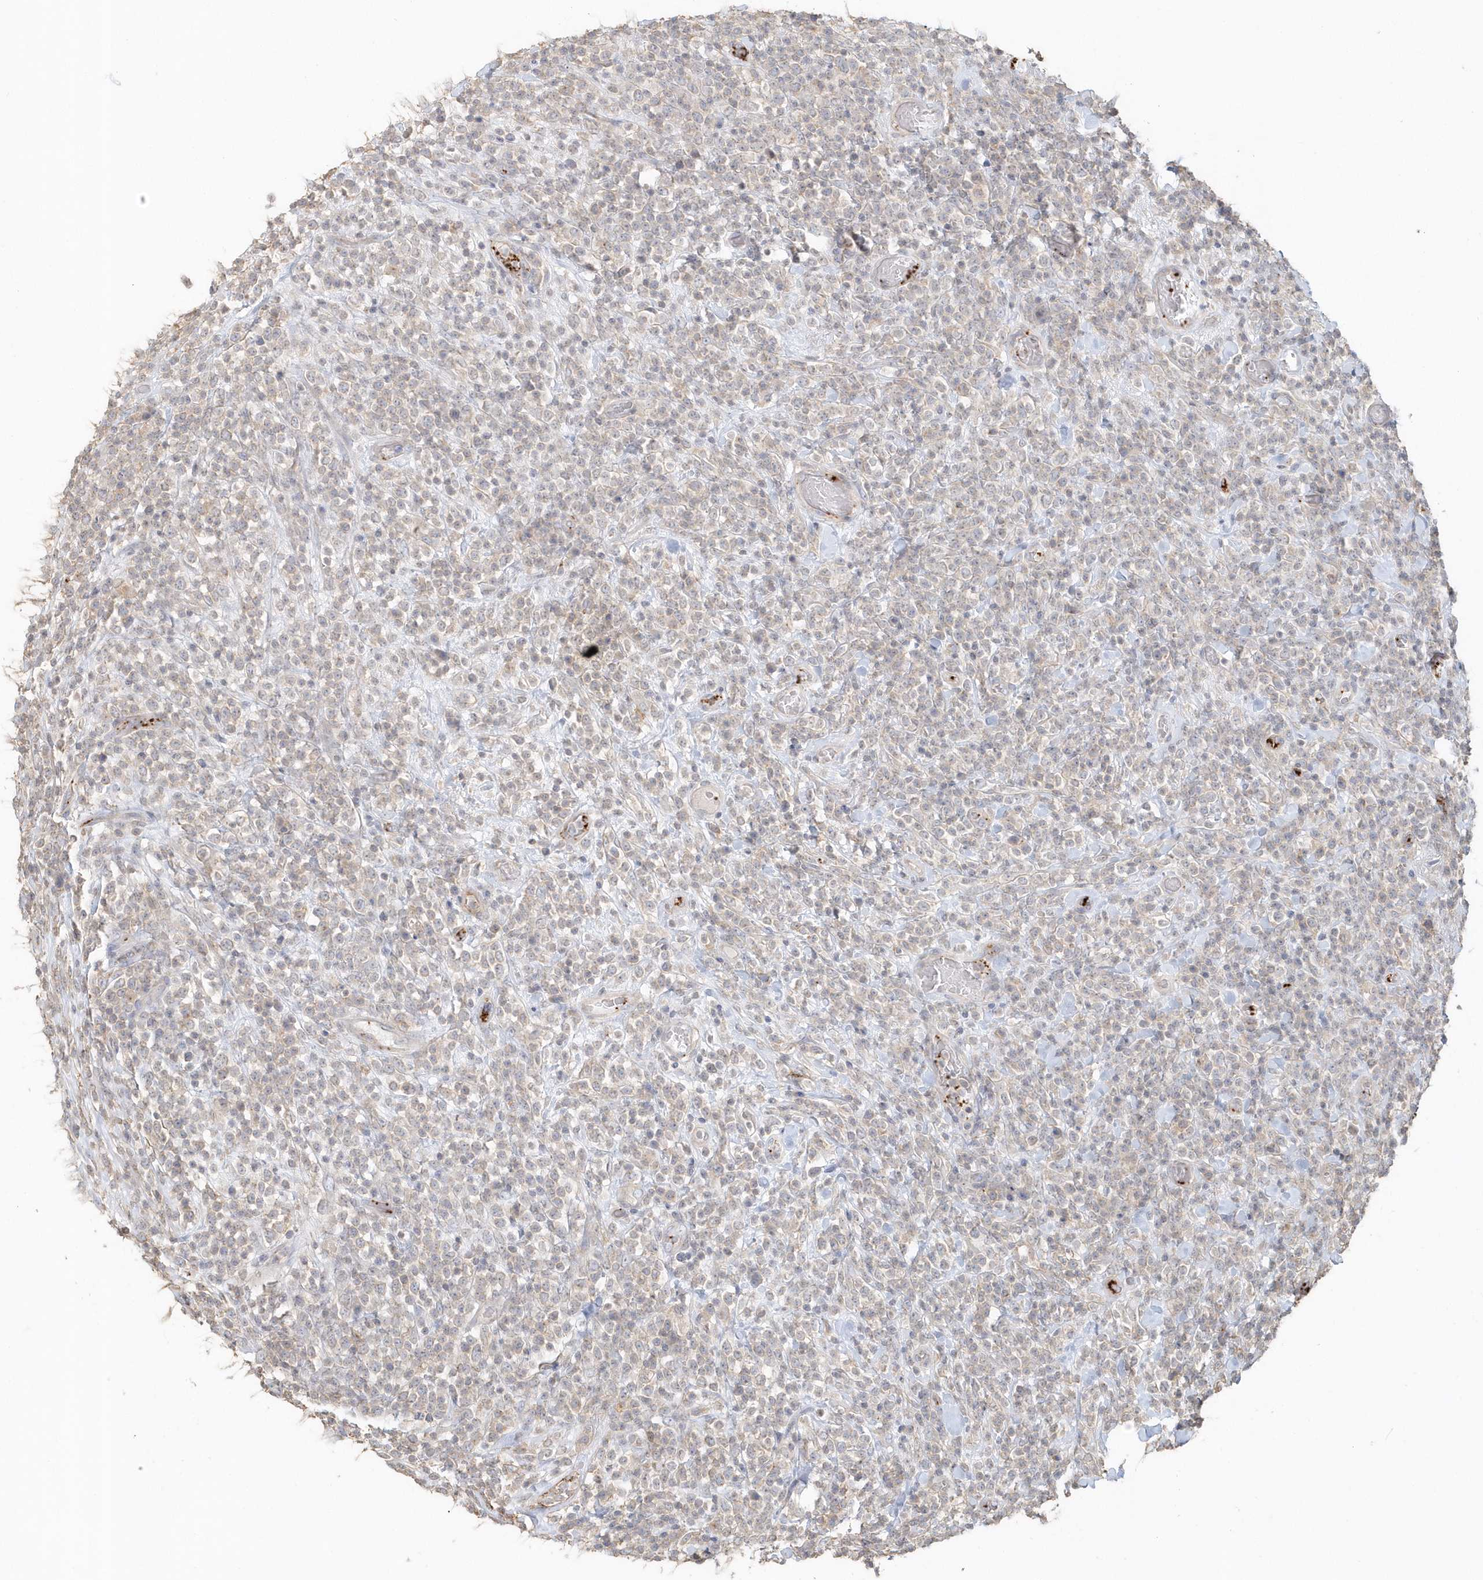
{"staining": {"intensity": "negative", "quantity": "none", "location": "none"}, "tissue": "lymphoma", "cell_type": "Tumor cells", "image_type": "cancer", "snomed": [{"axis": "morphology", "description": "Malignant lymphoma, non-Hodgkin's type, High grade"}, {"axis": "topography", "description": "Colon"}], "caption": "A high-resolution micrograph shows immunohistochemistry staining of high-grade malignant lymphoma, non-Hodgkin's type, which exhibits no significant expression in tumor cells. (DAB immunohistochemistry (IHC), high magnification).", "gene": "MMRN1", "patient": {"sex": "female", "age": 53}}